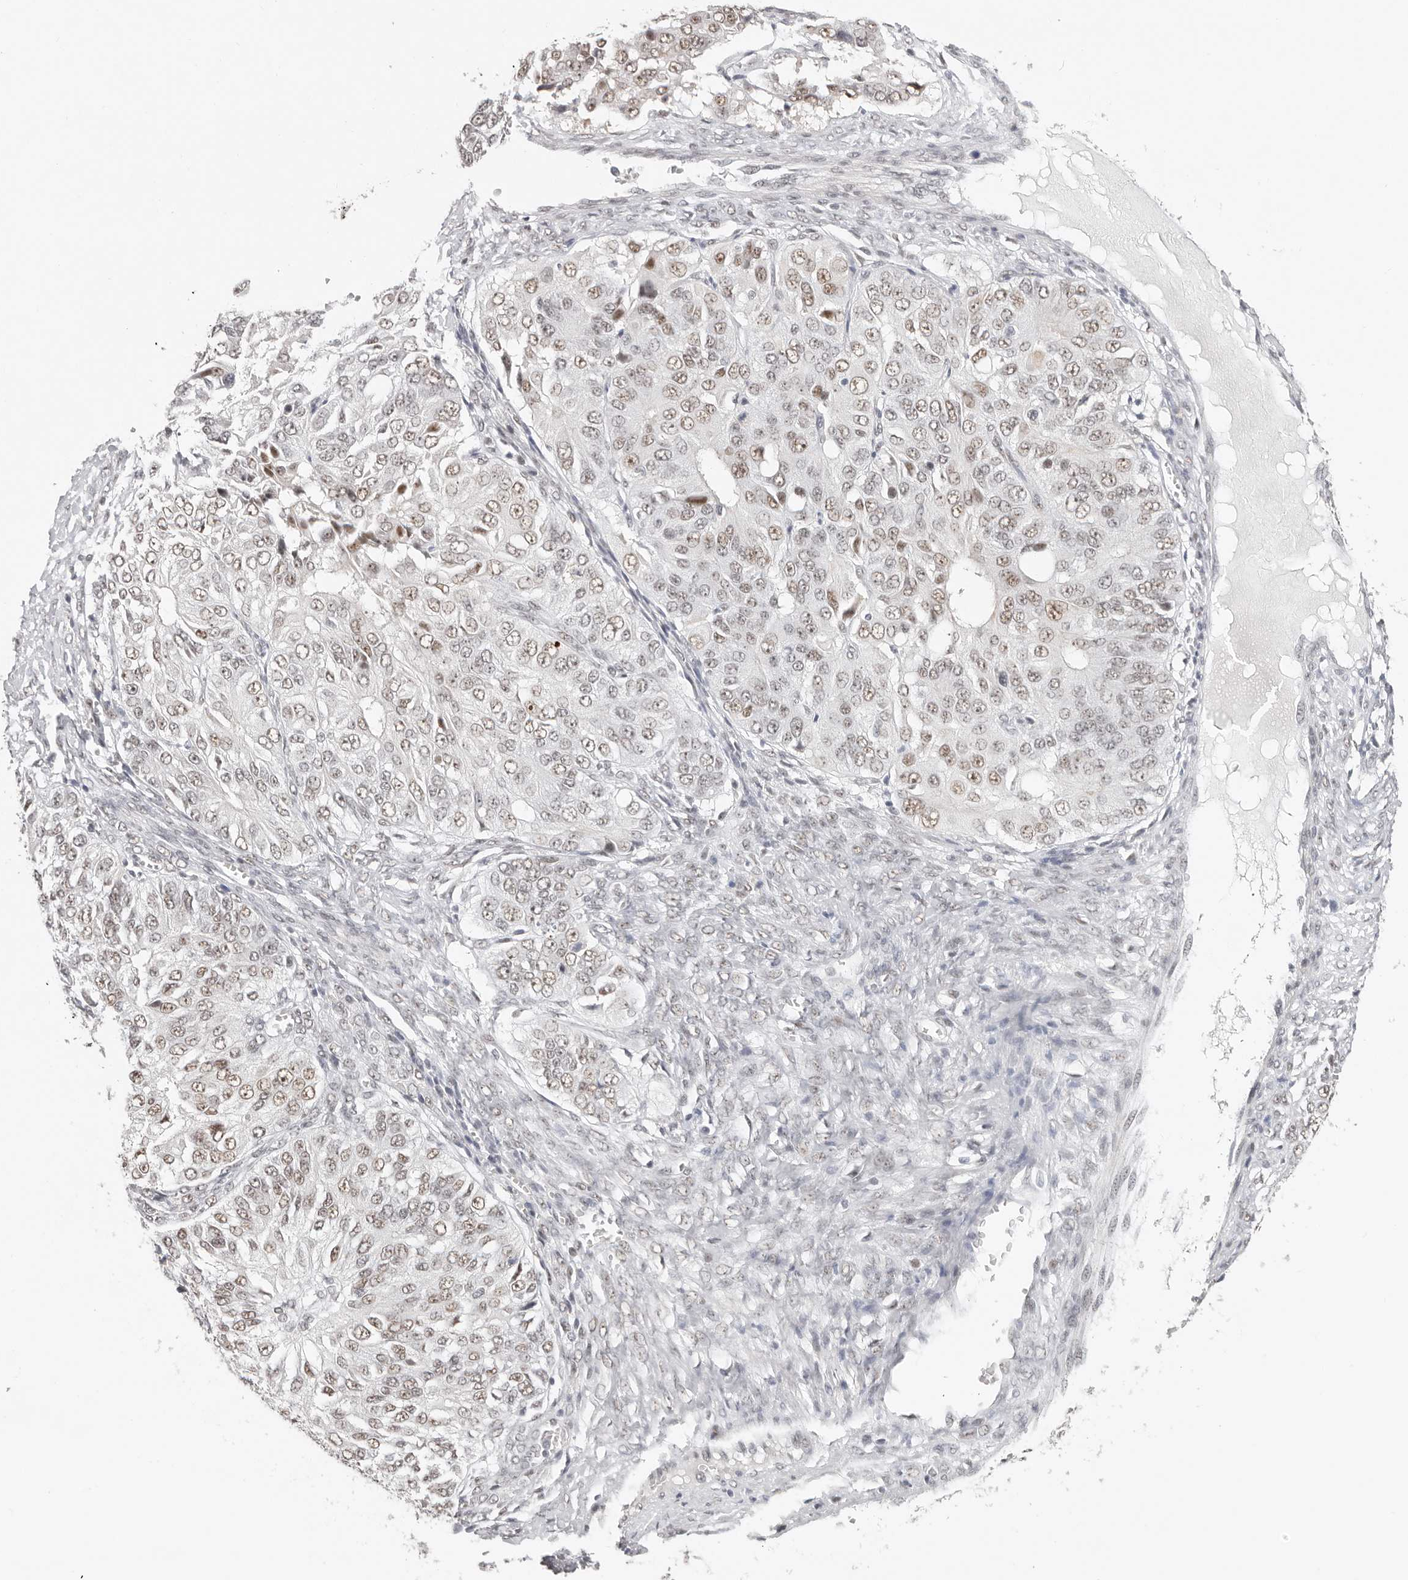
{"staining": {"intensity": "weak", "quantity": "25%-75%", "location": "nuclear"}, "tissue": "ovarian cancer", "cell_type": "Tumor cells", "image_type": "cancer", "snomed": [{"axis": "morphology", "description": "Carcinoma, endometroid"}, {"axis": "topography", "description": "Ovary"}], "caption": "Immunohistochemistry (IHC) staining of ovarian endometroid carcinoma, which exhibits low levels of weak nuclear staining in approximately 25%-75% of tumor cells indicating weak nuclear protein positivity. The staining was performed using DAB (3,3'-diaminobenzidine) (brown) for protein detection and nuclei were counterstained in hematoxylin (blue).", "gene": "LARP7", "patient": {"sex": "female", "age": 51}}